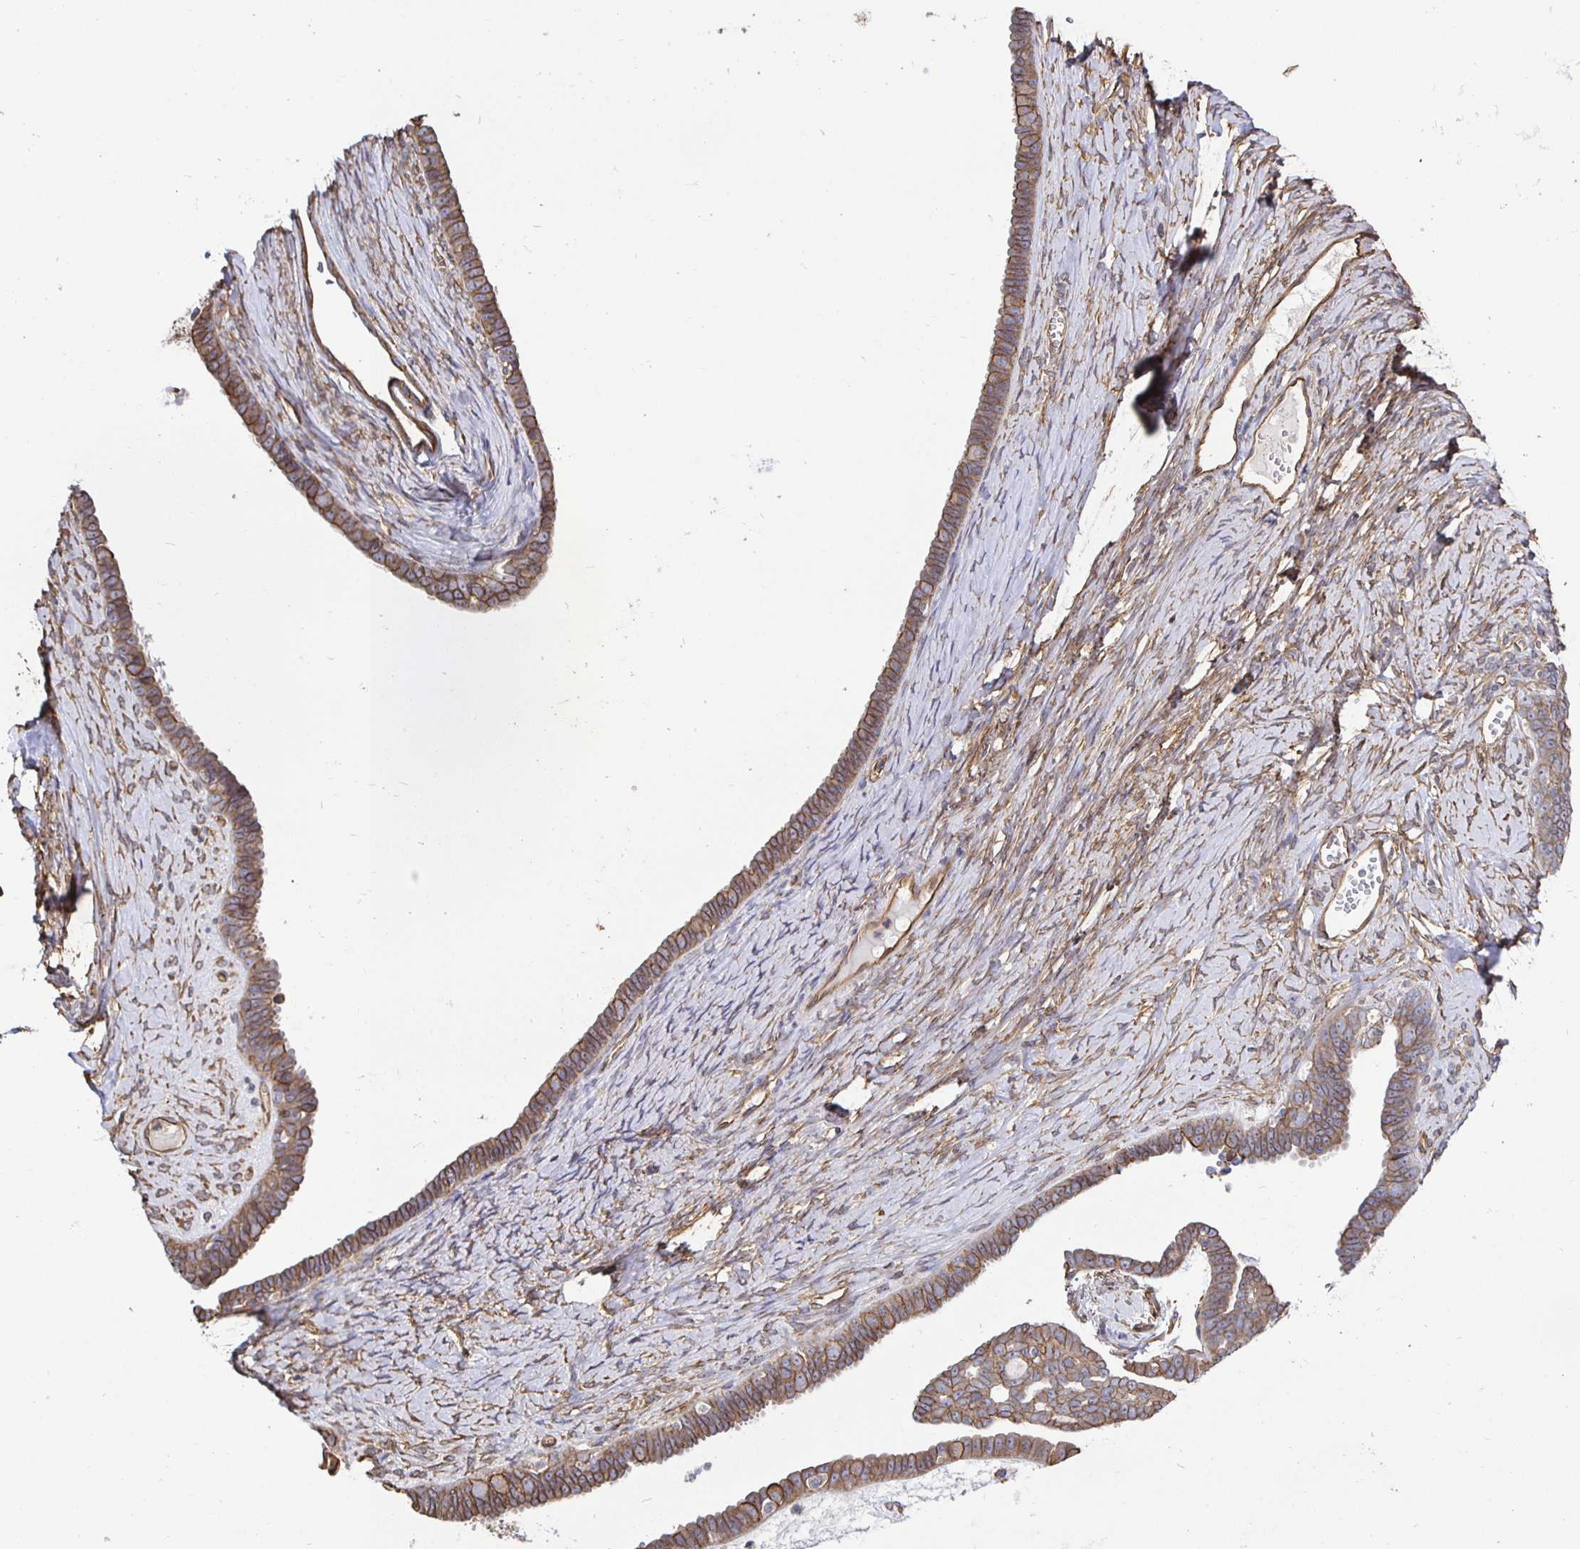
{"staining": {"intensity": "moderate", "quantity": ">75%", "location": "cytoplasmic/membranous"}, "tissue": "ovarian cancer", "cell_type": "Tumor cells", "image_type": "cancer", "snomed": [{"axis": "morphology", "description": "Cystadenocarcinoma, serous, NOS"}, {"axis": "topography", "description": "Ovary"}], "caption": "IHC of serous cystadenocarcinoma (ovarian) demonstrates medium levels of moderate cytoplasmic/membranous positivity in about >75% of tumor cells. The protein of interest is stained brown, and the nuclei are stained in blue (DAB (3,3'-diaminobenzidine) IHC with brightfield microscopy, high magnification).", "gene": "ARHGEF39", "patient": {"sex": "female", "age": 71}}